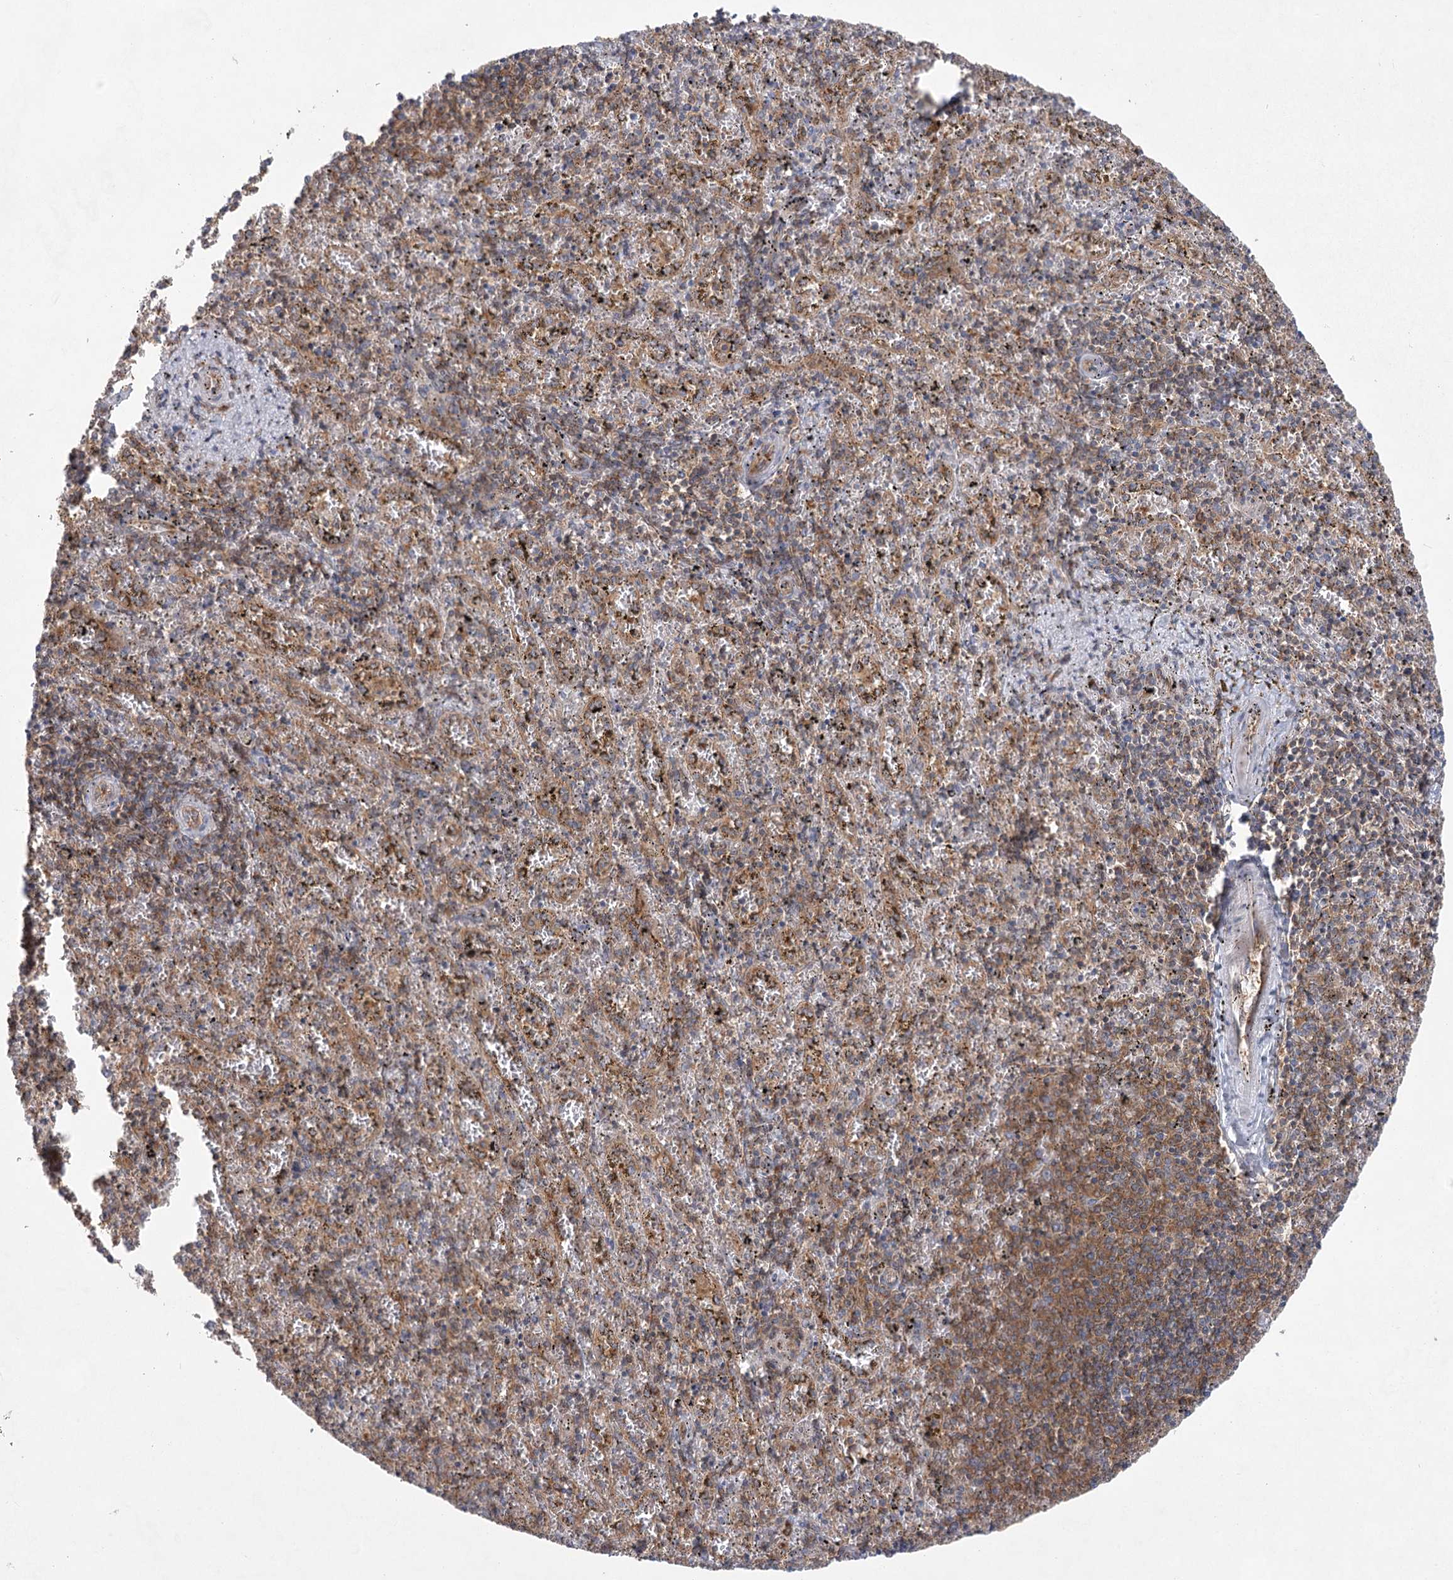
{"staining": {"intensity": "weak", "quantity": ">75%", "location": "cytoplasmic/membranous"}, "tissue": "spleen", "cell_type": "Cells in red pulp", "image_type": "normal", "snomed": [{"axis": "morphology", "description": "Normal tissue, NOS"}, {"axis": "topography", "description": "Spleen"}], "caption": "The image shows a brown stain indicating the presence of a protein in the cytoplasmic/membranous of cells in red pulp in spleen. (brown staining indicates protein expression, while blue staining denotes nuclei).", "gene": "EIF3A", "patient": {"sex": "male", "age": 11}}